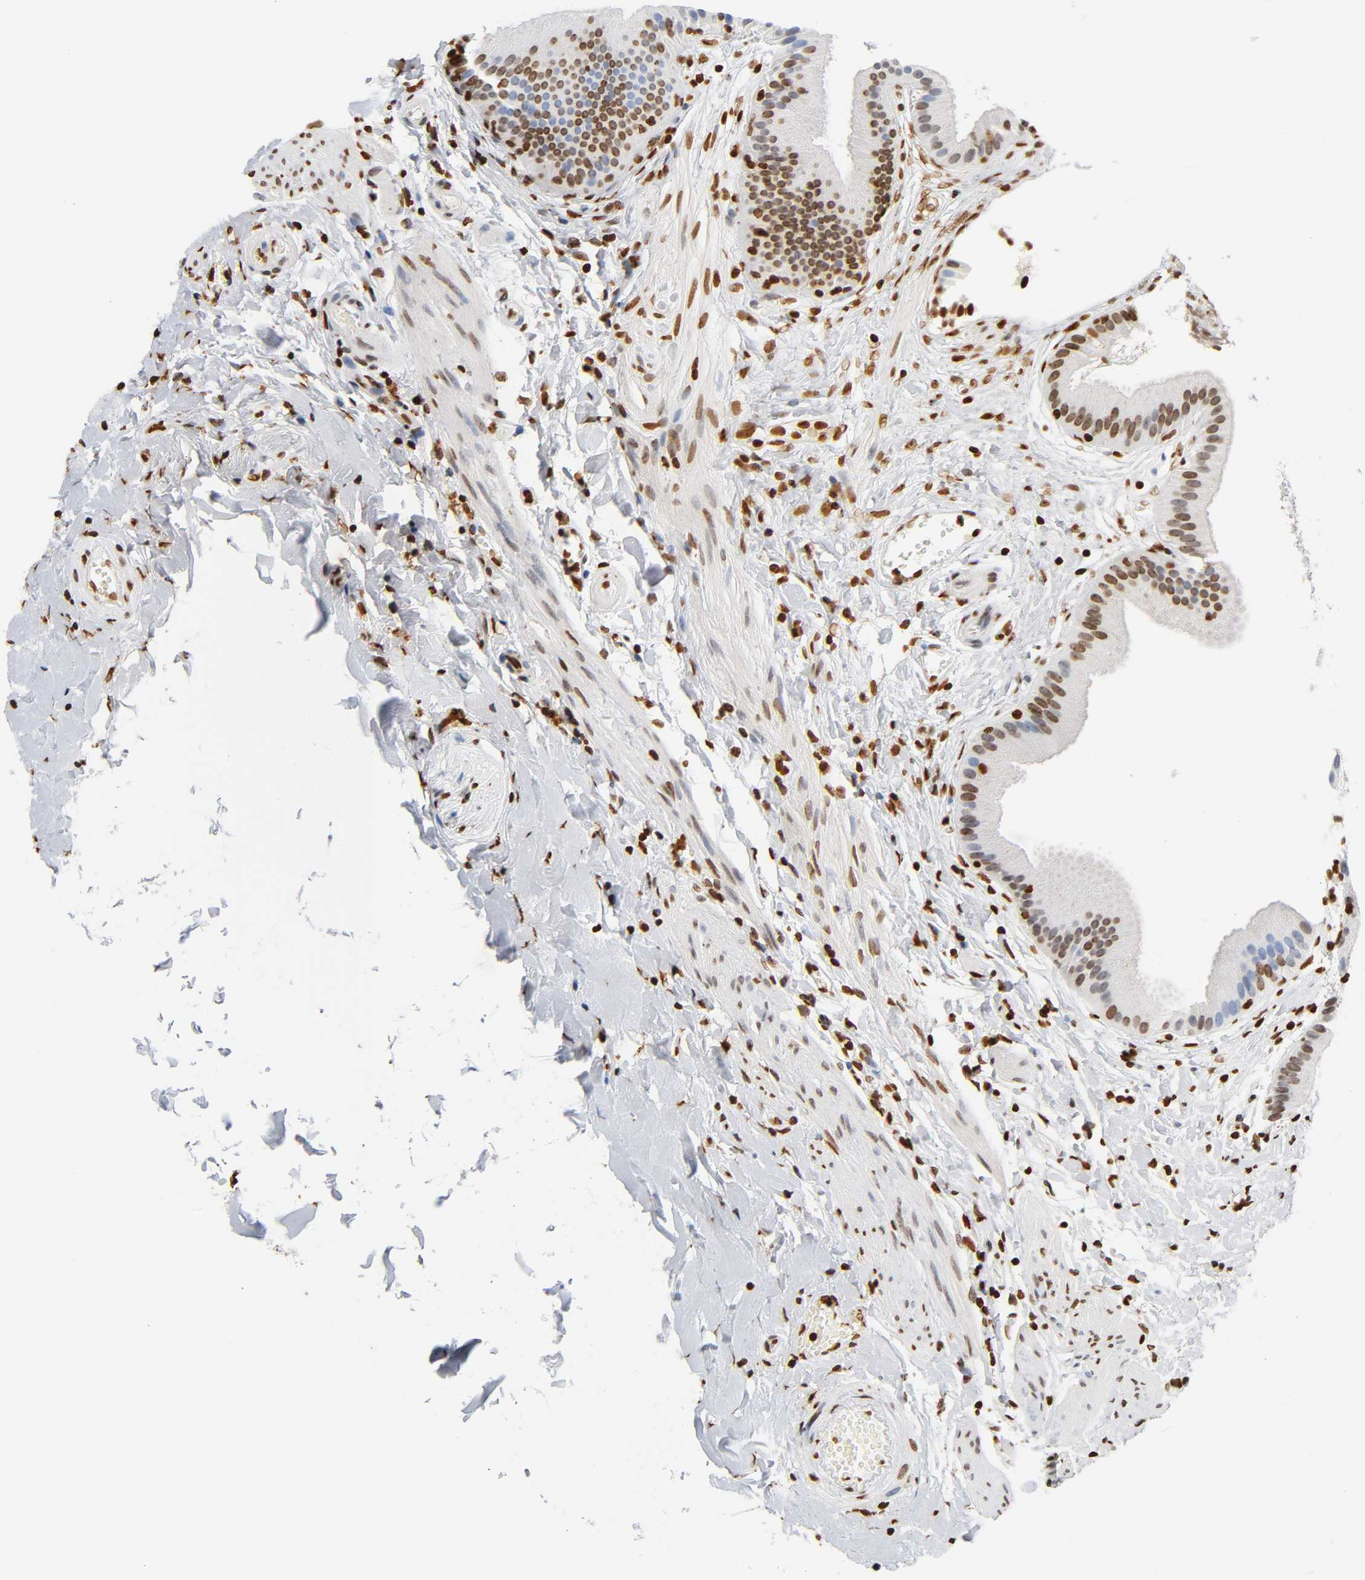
{"staining": {"intensity": "moderate", "quantity": "25%-75%", "location": "nuclear"}, "tissue": "gallbladder", "cell_type": "Glandular cells", "image_type": "normal", "snomed": [{"axis": "morphology", "description": "Normal tissue, NOS"}, {"axis": "topography", "description": "Gallbladder"}], "caption": "A brown stain labels moderate nuclear positivity of a protein in glandular cells of benign gallbladder. Nuclei are stained in blue.", "gene": "HOXA6", "patient": {"sex": "female", "age": 63}}